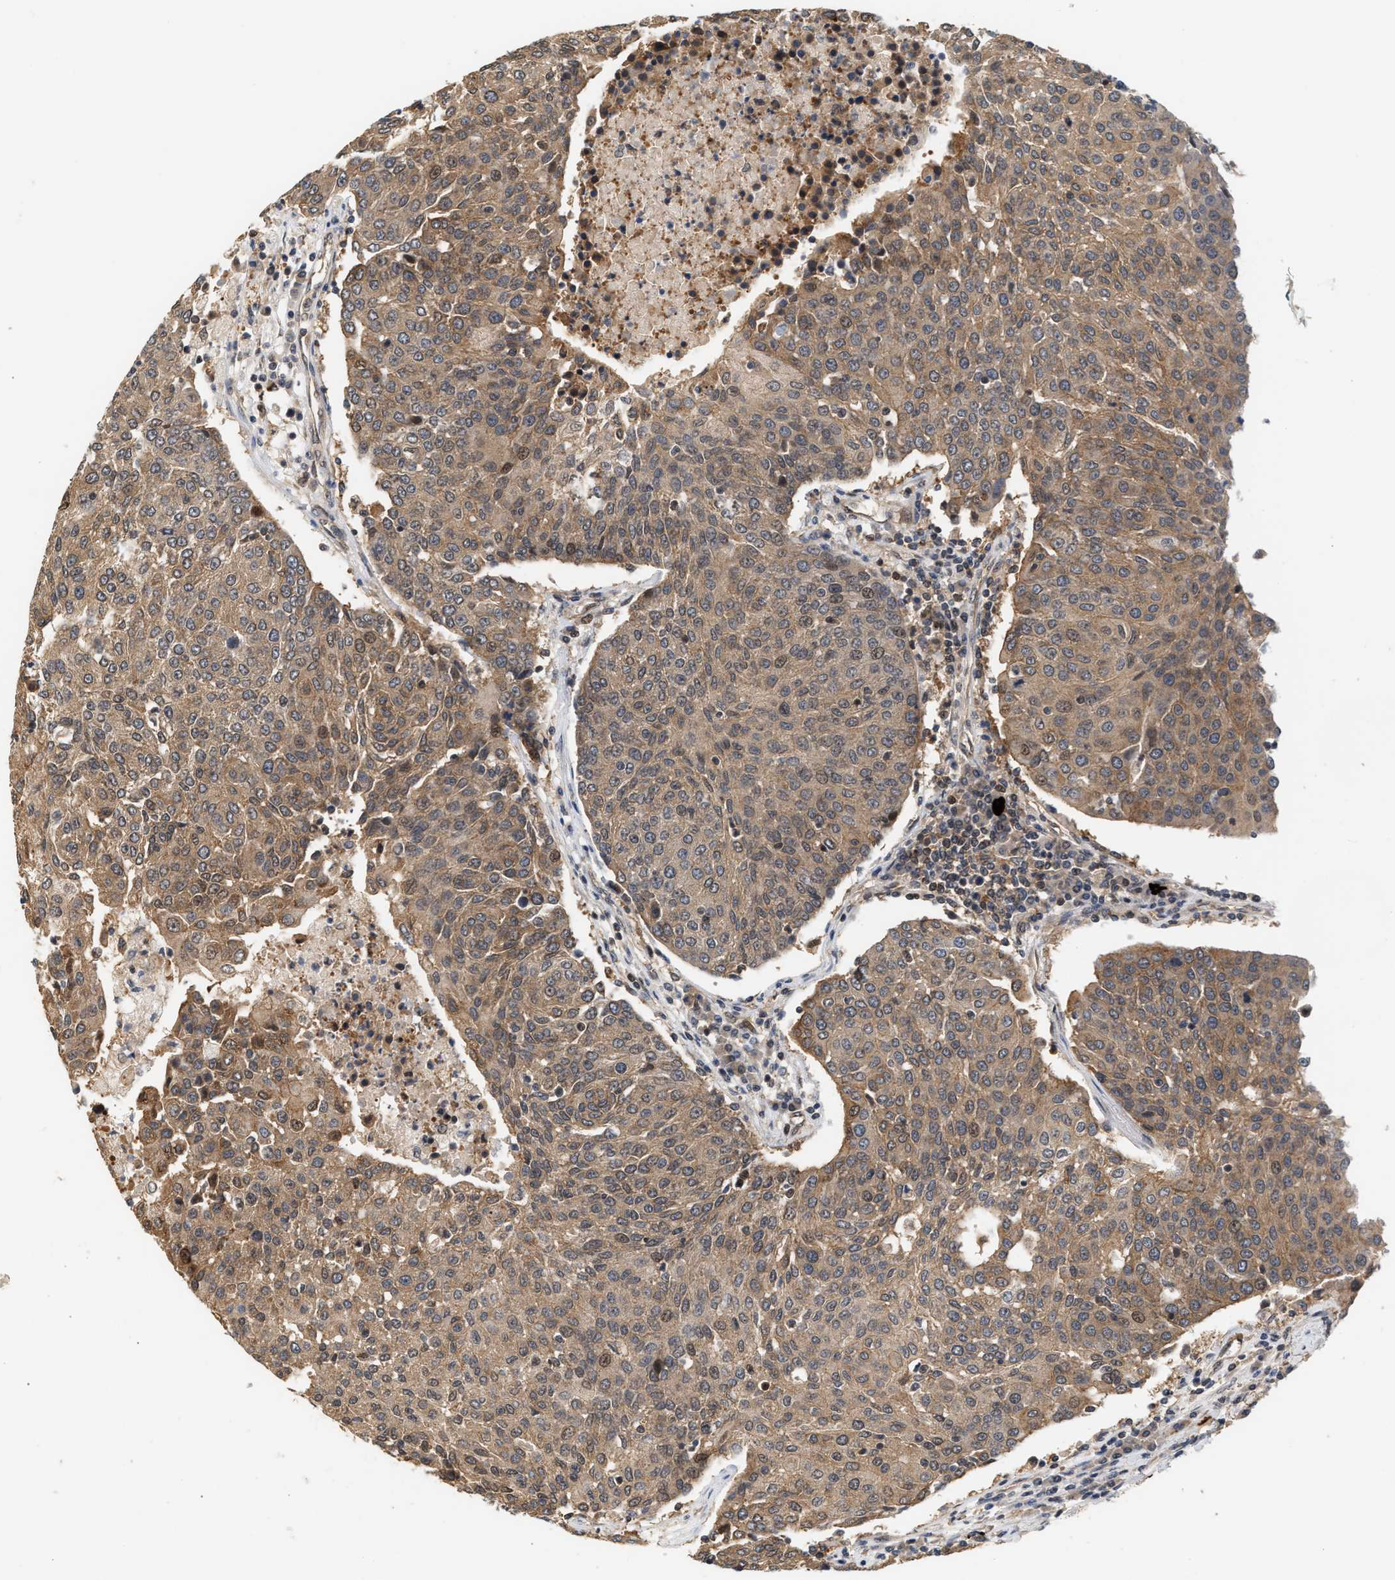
{"staining": {"intensity": "weak", "quantity": ">75%", "location": "cytoplasmic/membranous,nuclear"}, "tissue": "urothelial cancer", "cell_type": "Tumor cells", "image_type": "cancer", "snomed": [{"axis": "morphology", "description": "Urothelial carcinoma, High grade"}, {"axis": "topography", "description": "Urinary bladder"}], "caption": "Immunohistochemical staining of high-grade urothelial carcinoma reveals low levels of weak cytoplasmic/membranous and nuclear positivity in approximately >75% of tumor cells. The protein of interest is shown in brown color, while the nuclei are stained blue.", "gene": "ABHD5", "patient": {"sex": "female", "age": 85}}